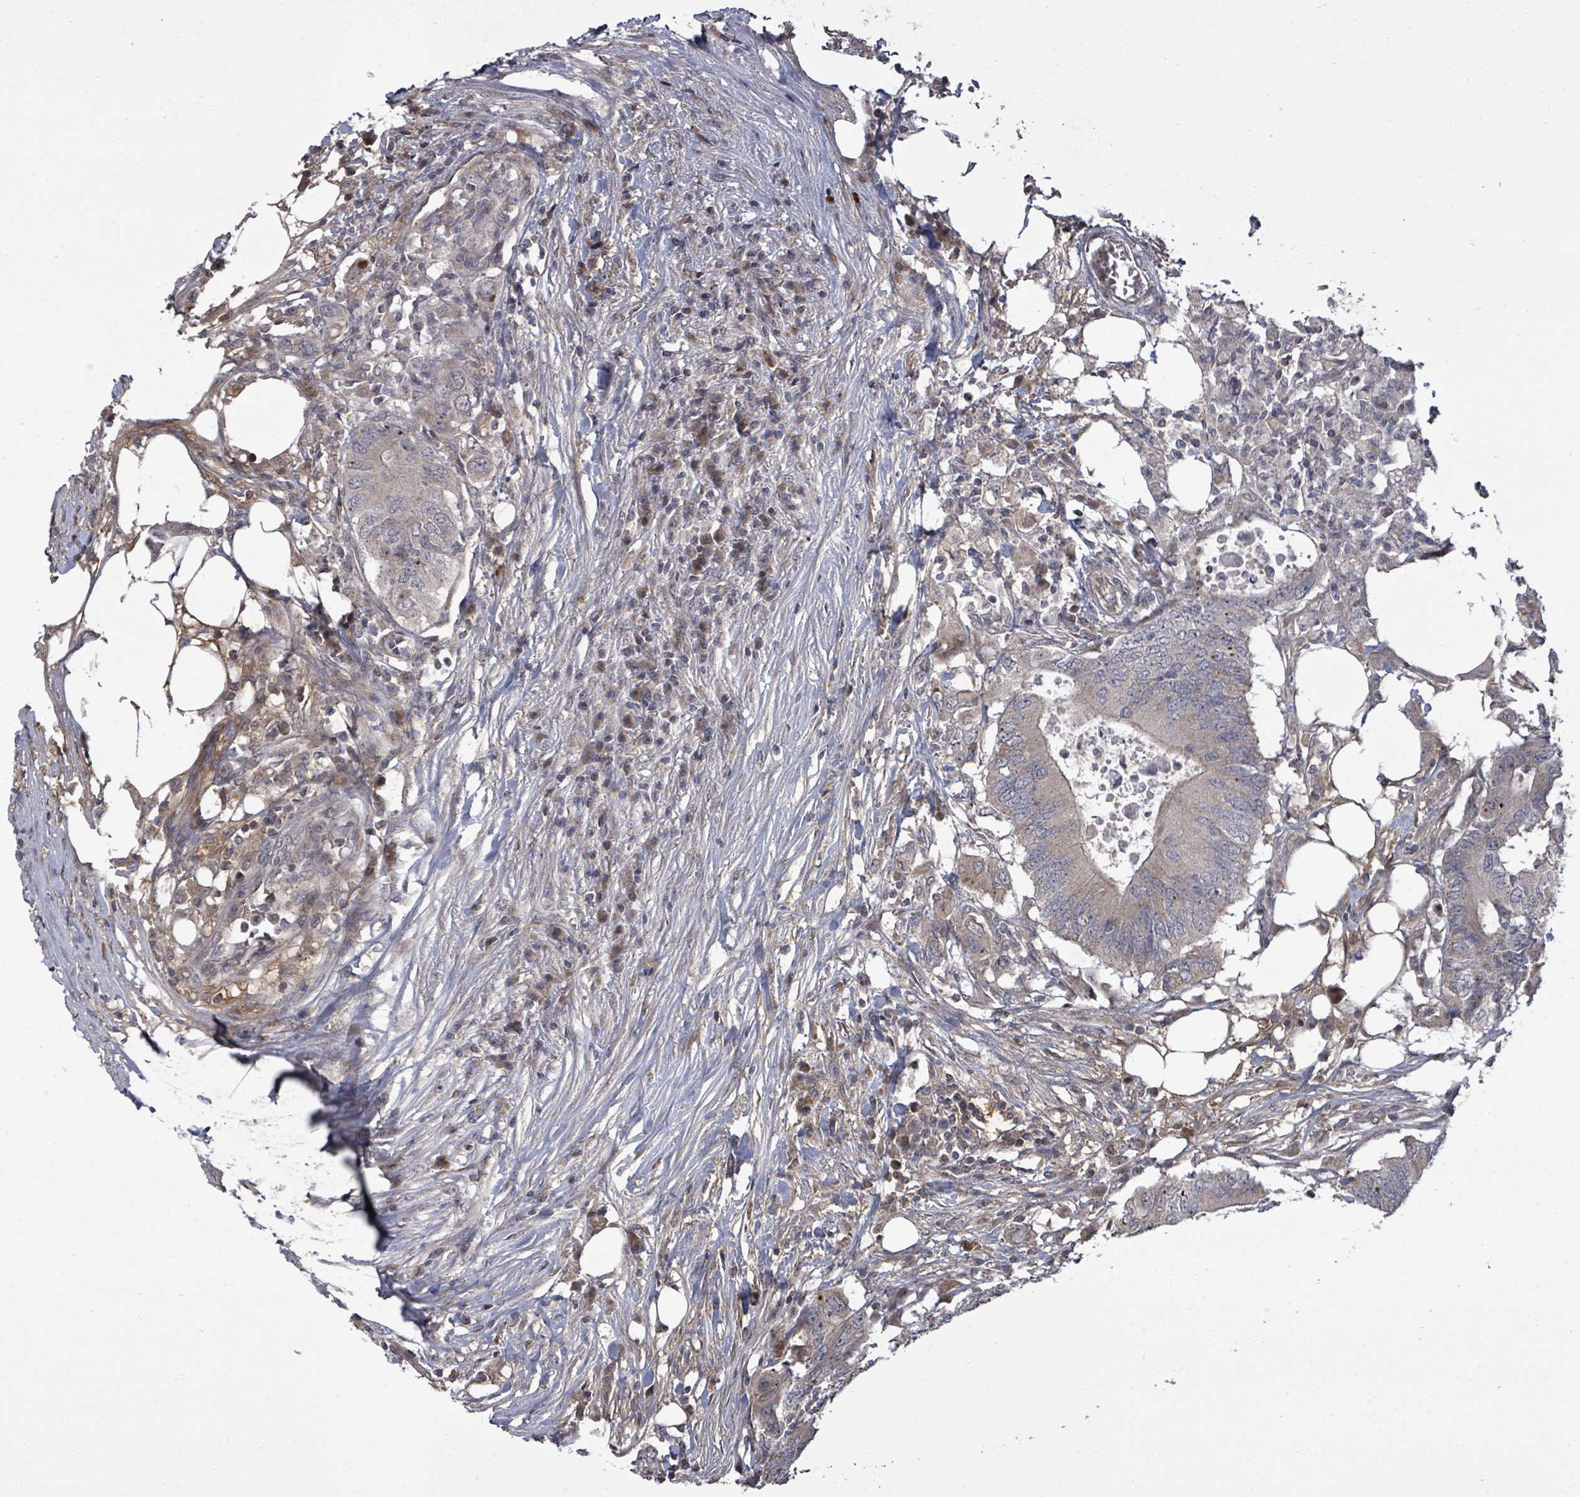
{"staining": {"intensity": "weak", "quantity": "25%-75%", "location": "cytoplasmic/membranous"}, "tissue": "colorectal cancer", "cell_type": "Tumor cells", "image_type": "cancer", "snomed": [{"axis": "morphology", "description": "Adenocarcinoma, NOS"}, {"axis": "topography", "description": "Colon"}], "caption": "This micrograph displays immunohistochemistry (IHC) staining of colorectal cancer (adenocarcinoma), with low weak cytoplasmic/membranous staining in approximately 25%-75% of tumor cells.", "gene": "KRTAP27-1", "patient": {"sex": "male", "age": 71}}